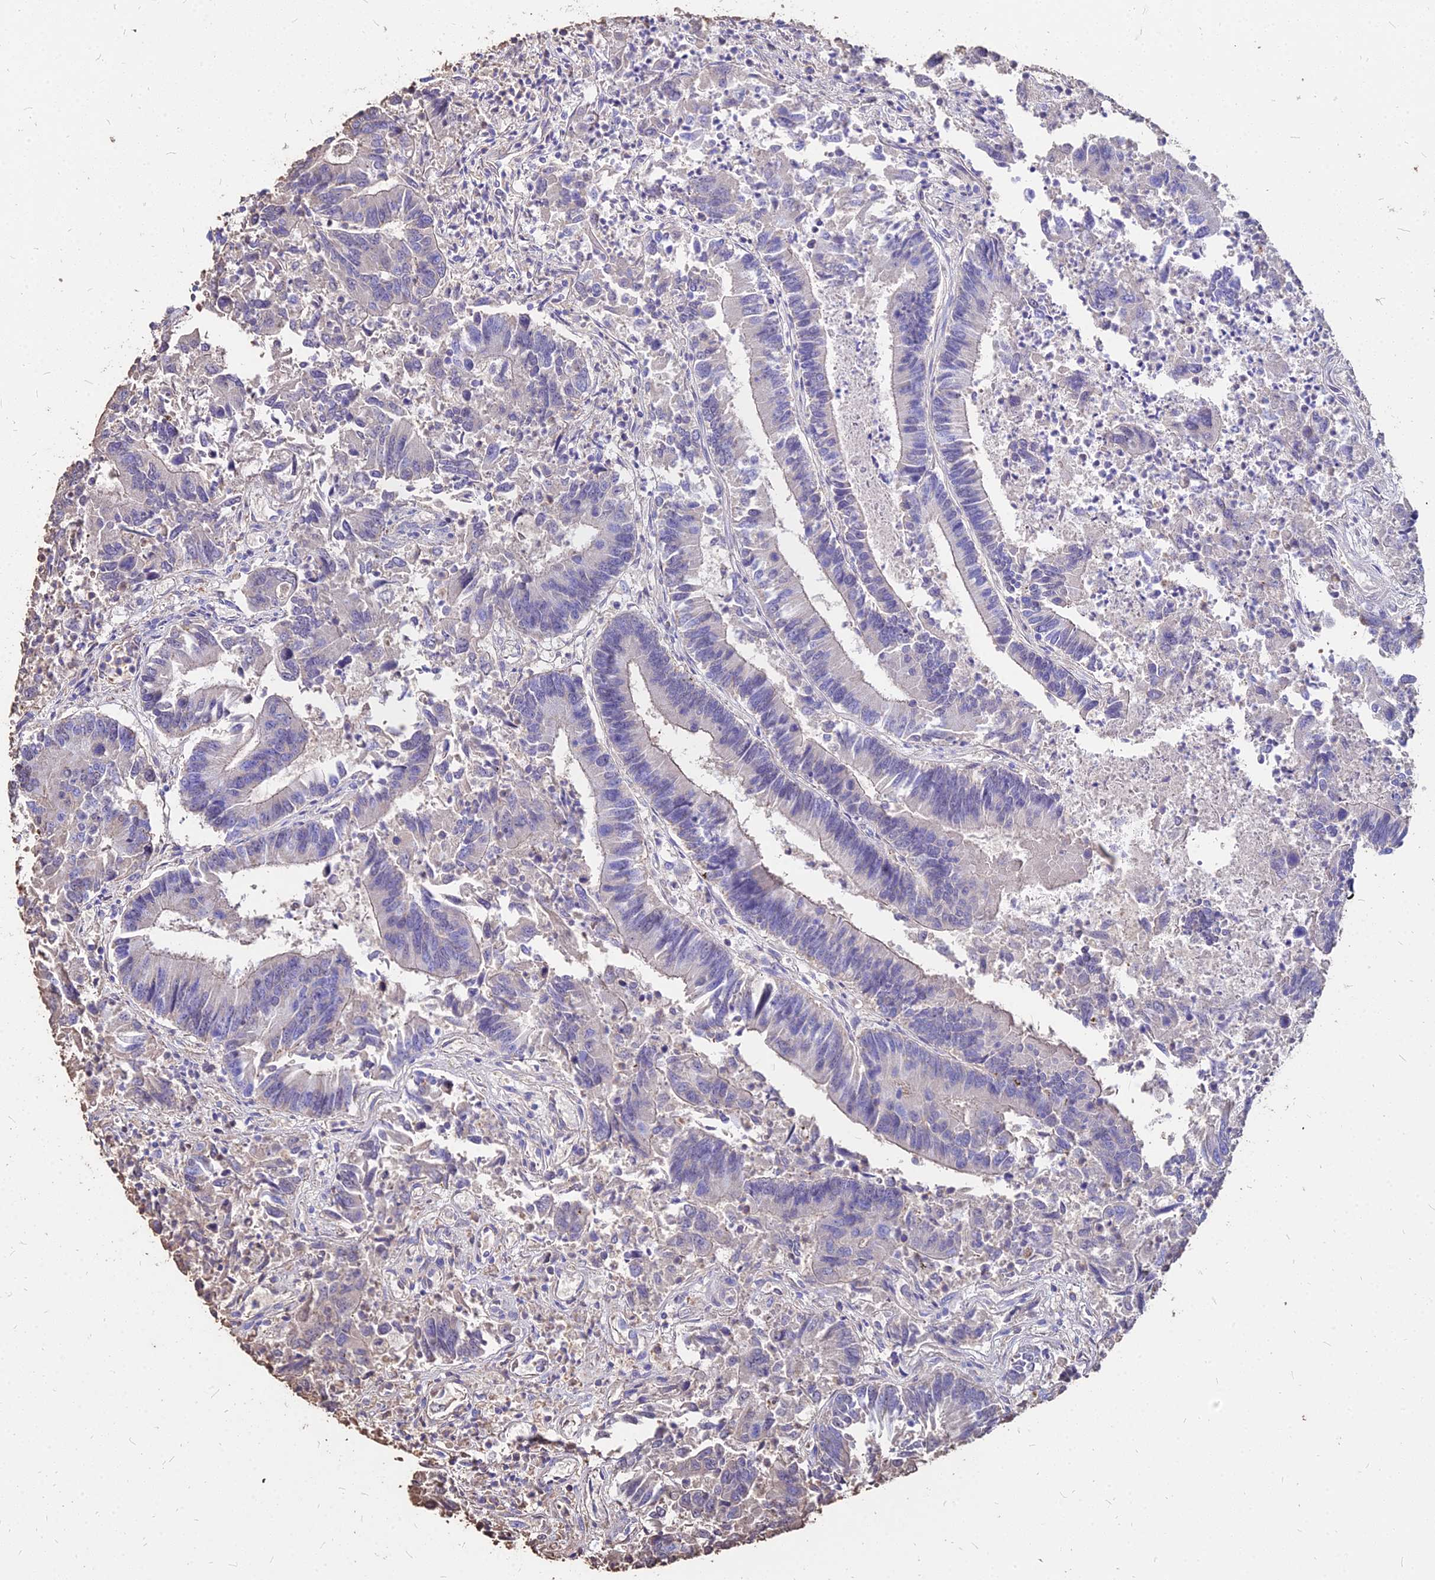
{"staining": {"intensity": "negative", "quantity": "none", "location": "none"}, "tissue": "colorectal cancer", "cell_type": "Tumor cells", "image_type": "cancer", "snomed": [{"axis": "morphology", "description": "Adenocarcinoma, NOS"}, {"axis": "topography", "description": "Colon"}], "caption": "Tumor cells are negative for brown protein staining in colorectal adenocarcinoma.", "gene": "NME5", "patient": {"sex": "female", "age": 67}}